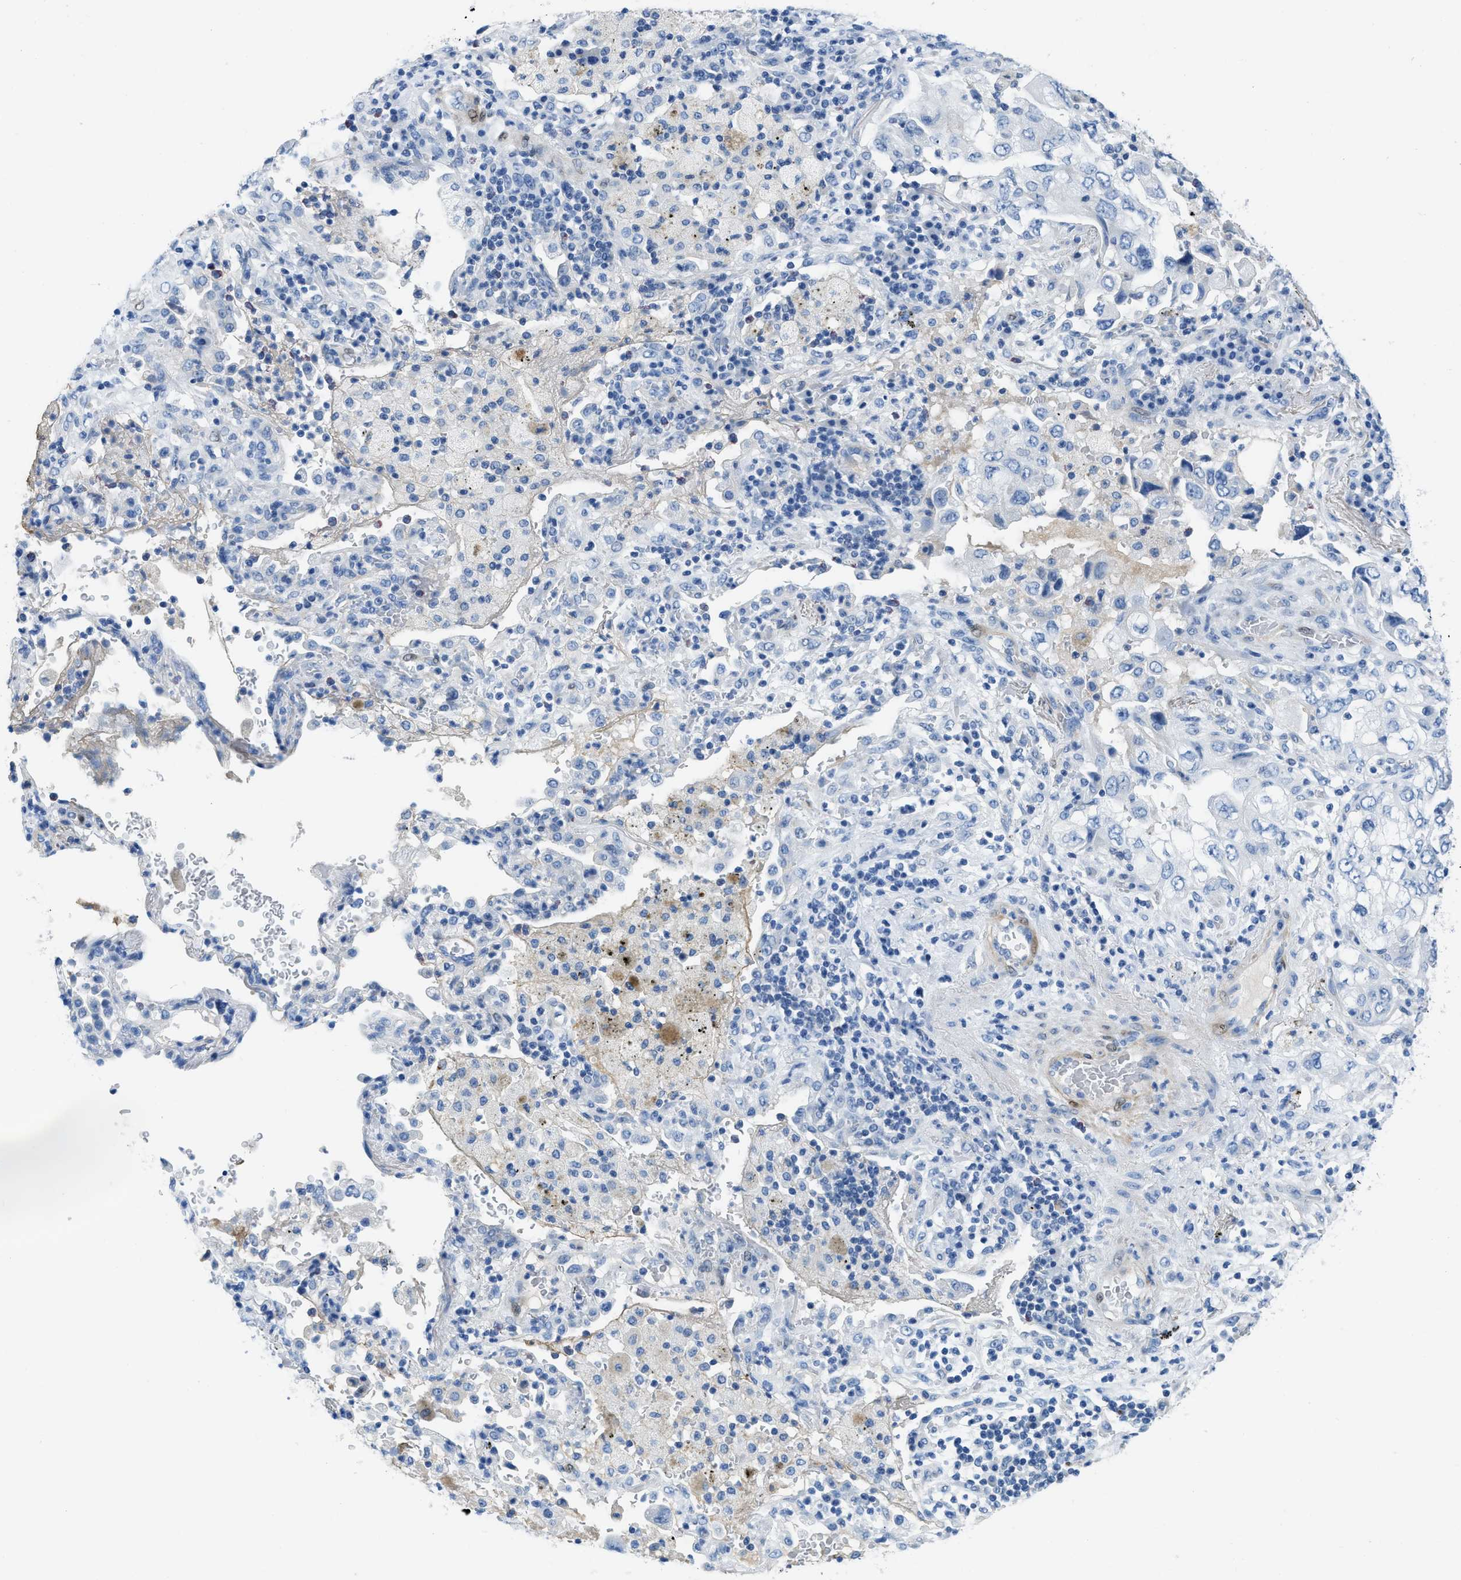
{"staining": {"intensity": "negative", "quantity": "none", "location": "none"}, "tissue": "lung cancer", "cell_type": "Tumor cells", "image_type": "cancer", "snomed": [{"axis": "morphology", "description": "Adenocarcinoma, NOS"}, {"axis": "topography", "description": "Lung"}], "caption": "Protein analysis of lung cancer reveals no significant expression in tumor cells.", "gene": "NKAIN3", "patient": {"sex": "male", "age": 64}}